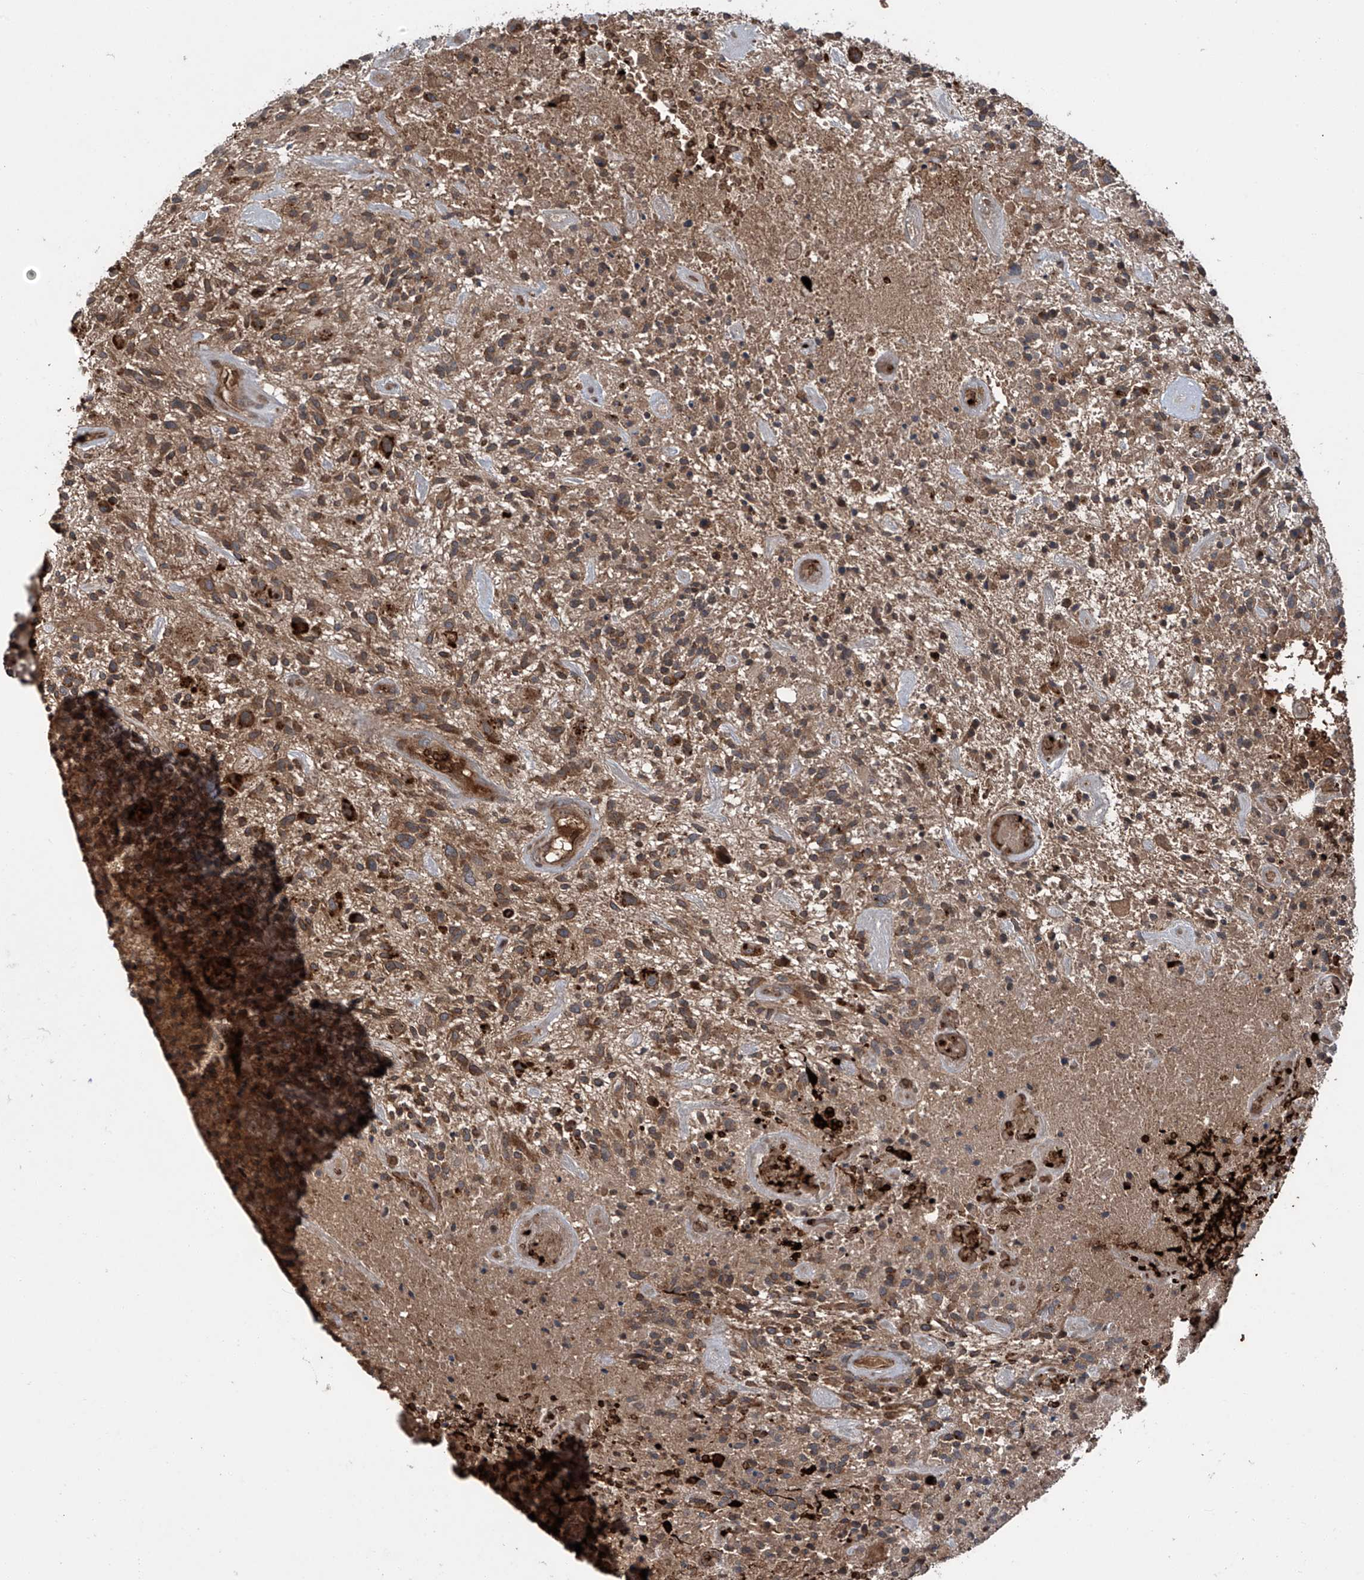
{"staining": {"intensity": "weak", "quantity": ">75%", "location": "cytoplasmic/membranous"}, "tissue": "glioma", "cell_type": "Tumor cells", "image_type": "cancer", "snomed": [{"axis": "morphology", "description": "Glioma, malignant, High grade"}, {"axis": "topography", "description": "Brain"}], "caption": "Glioma tissue displays weak cytoplasmic/membranous staining in approximately >75% of tumor cells (brown staining indicates protein expression, while blue staining denotes nuclei).", "gene": "ZDHHC9", "patient": {"sex": "male", "age": 47}}